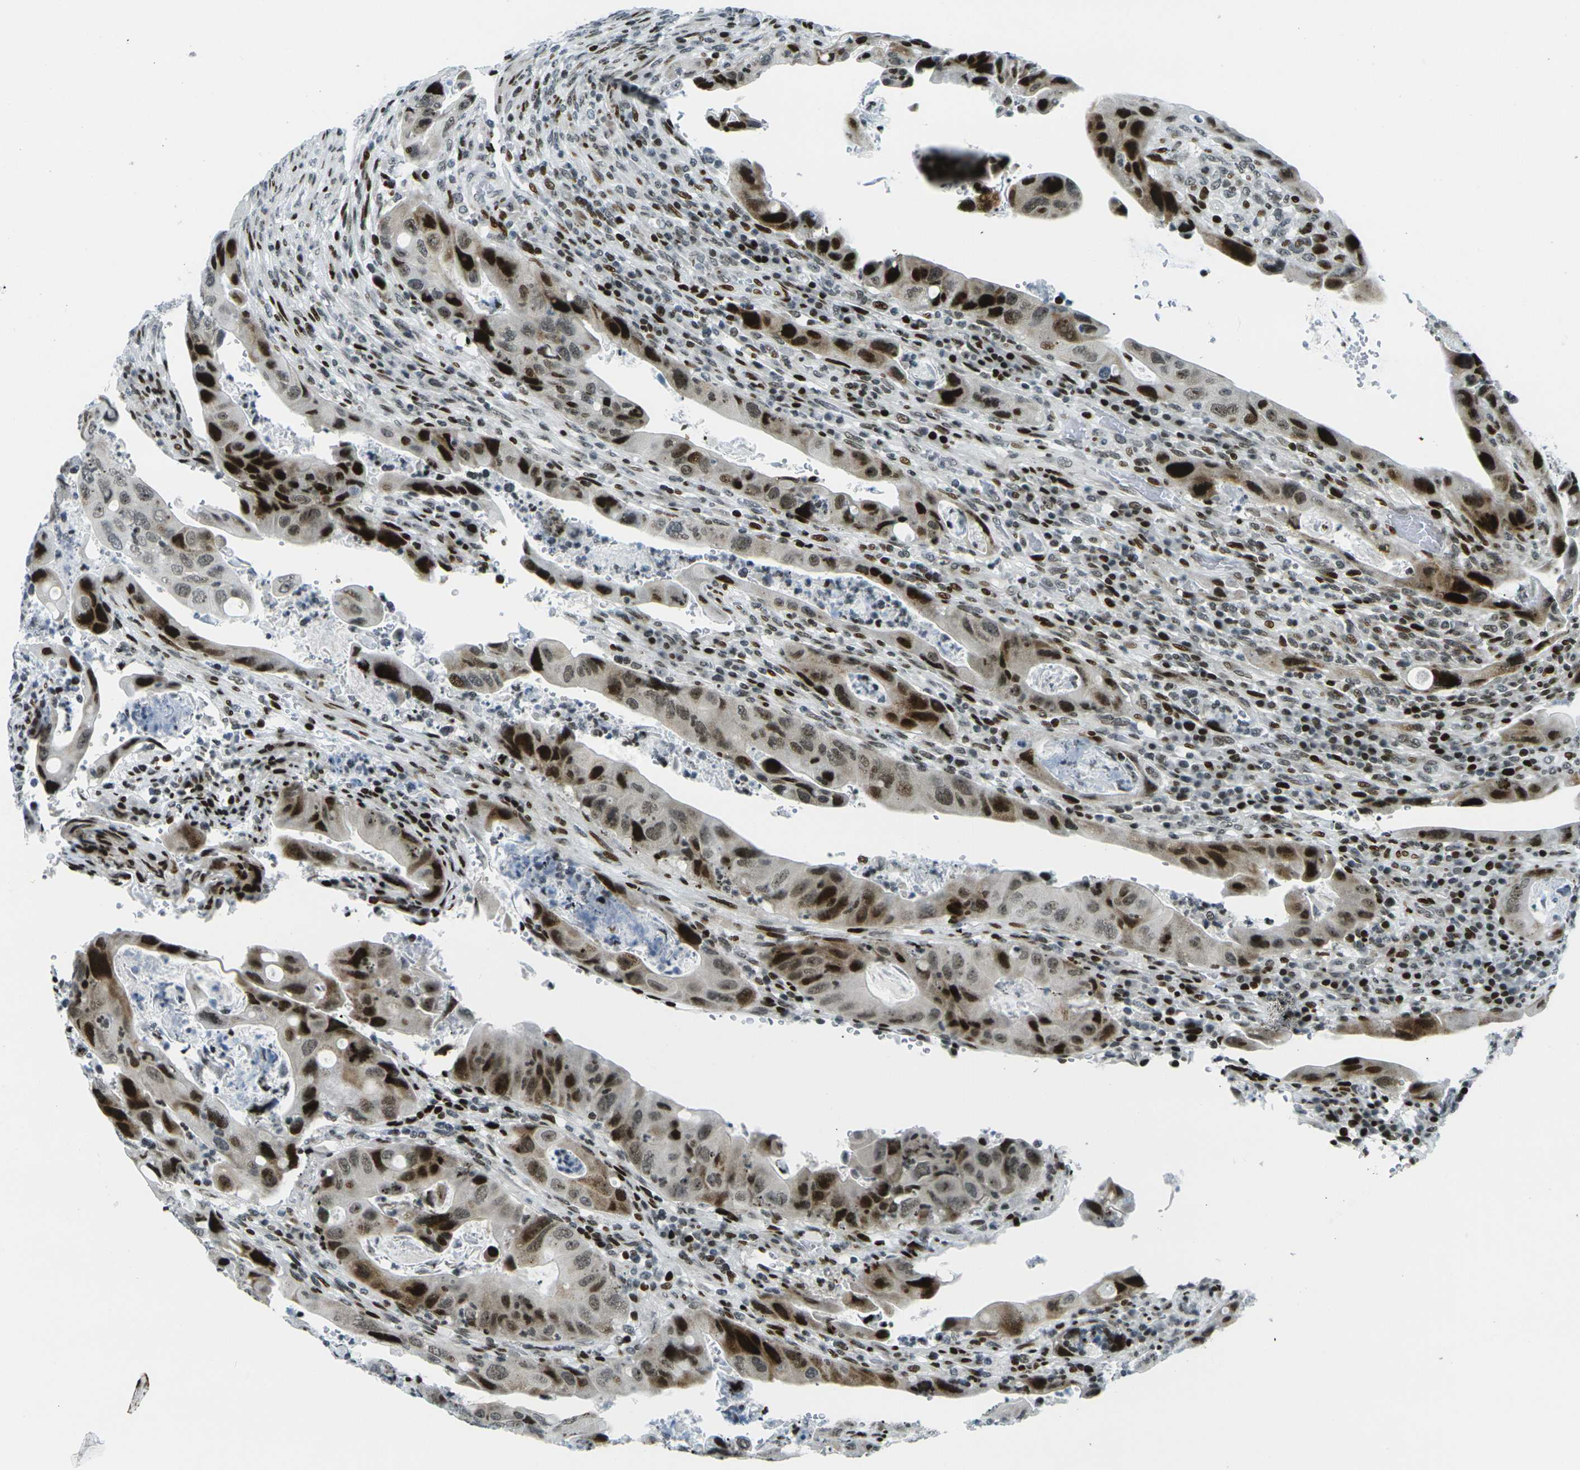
{"staining": {"intensity": "strong", "quantity": "25%-75%", "location": "cytoplasmic/membranous,nuclear"}, "tissue": "colorectal cancer", "cell_type": "Tumor cells", "image_type": "cancer", "snomed": [{"axis": "morphology", "description": "Adenocarcinoma, NOS"}, {"axis": "topography", "description": "Rectum"}], "caption": "Protein staining reveals strong cytoplasmic/membranous and nuclear positivity in approximately 25%-75% of tumor cells in adenocarcinoma (colorectal). The protein of interest is shown in brown color, while the nuclei are stained blue.", "gene": "H3-3A", "patient": {"sex": "female", "age": 57}}